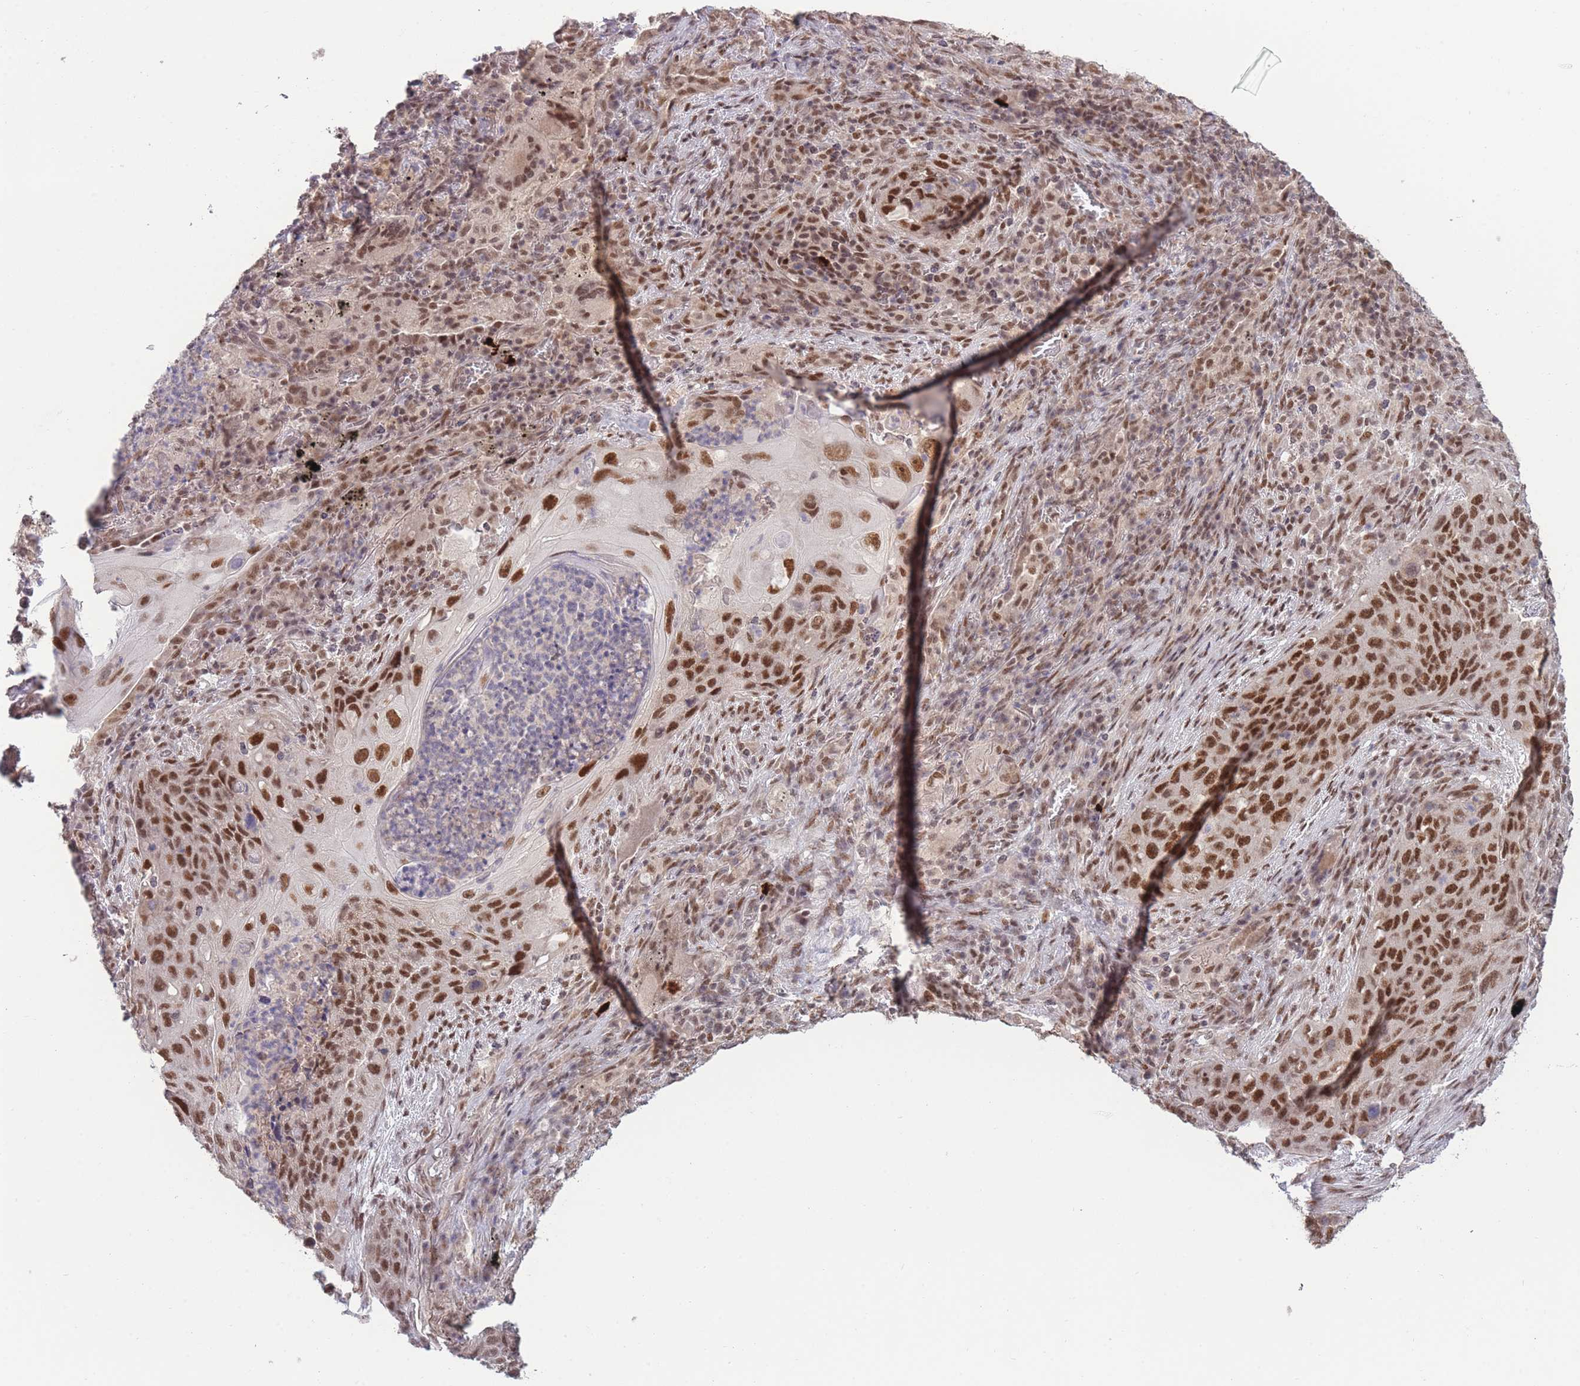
{"staining": {"intensity": "strong", "quantity": ">75%", "location": "nuclear"}, "tissue": "lung cancer", "cell_type": "Tumor cells", "image_type": "cancer", "snomed": [{"axis": "morphology", "description": "Squamous cell carcinoma, NOS"}, {"axis": "topography", "description": "Lung"}], "caption": "High-power microscopy captured an IHC image of lung squamous cell carcinoma, revealing strong nuclear staining in about >75% of tumor cells.", "gene": "CARD8", "patient": {"sex": "female", "age": 63}}